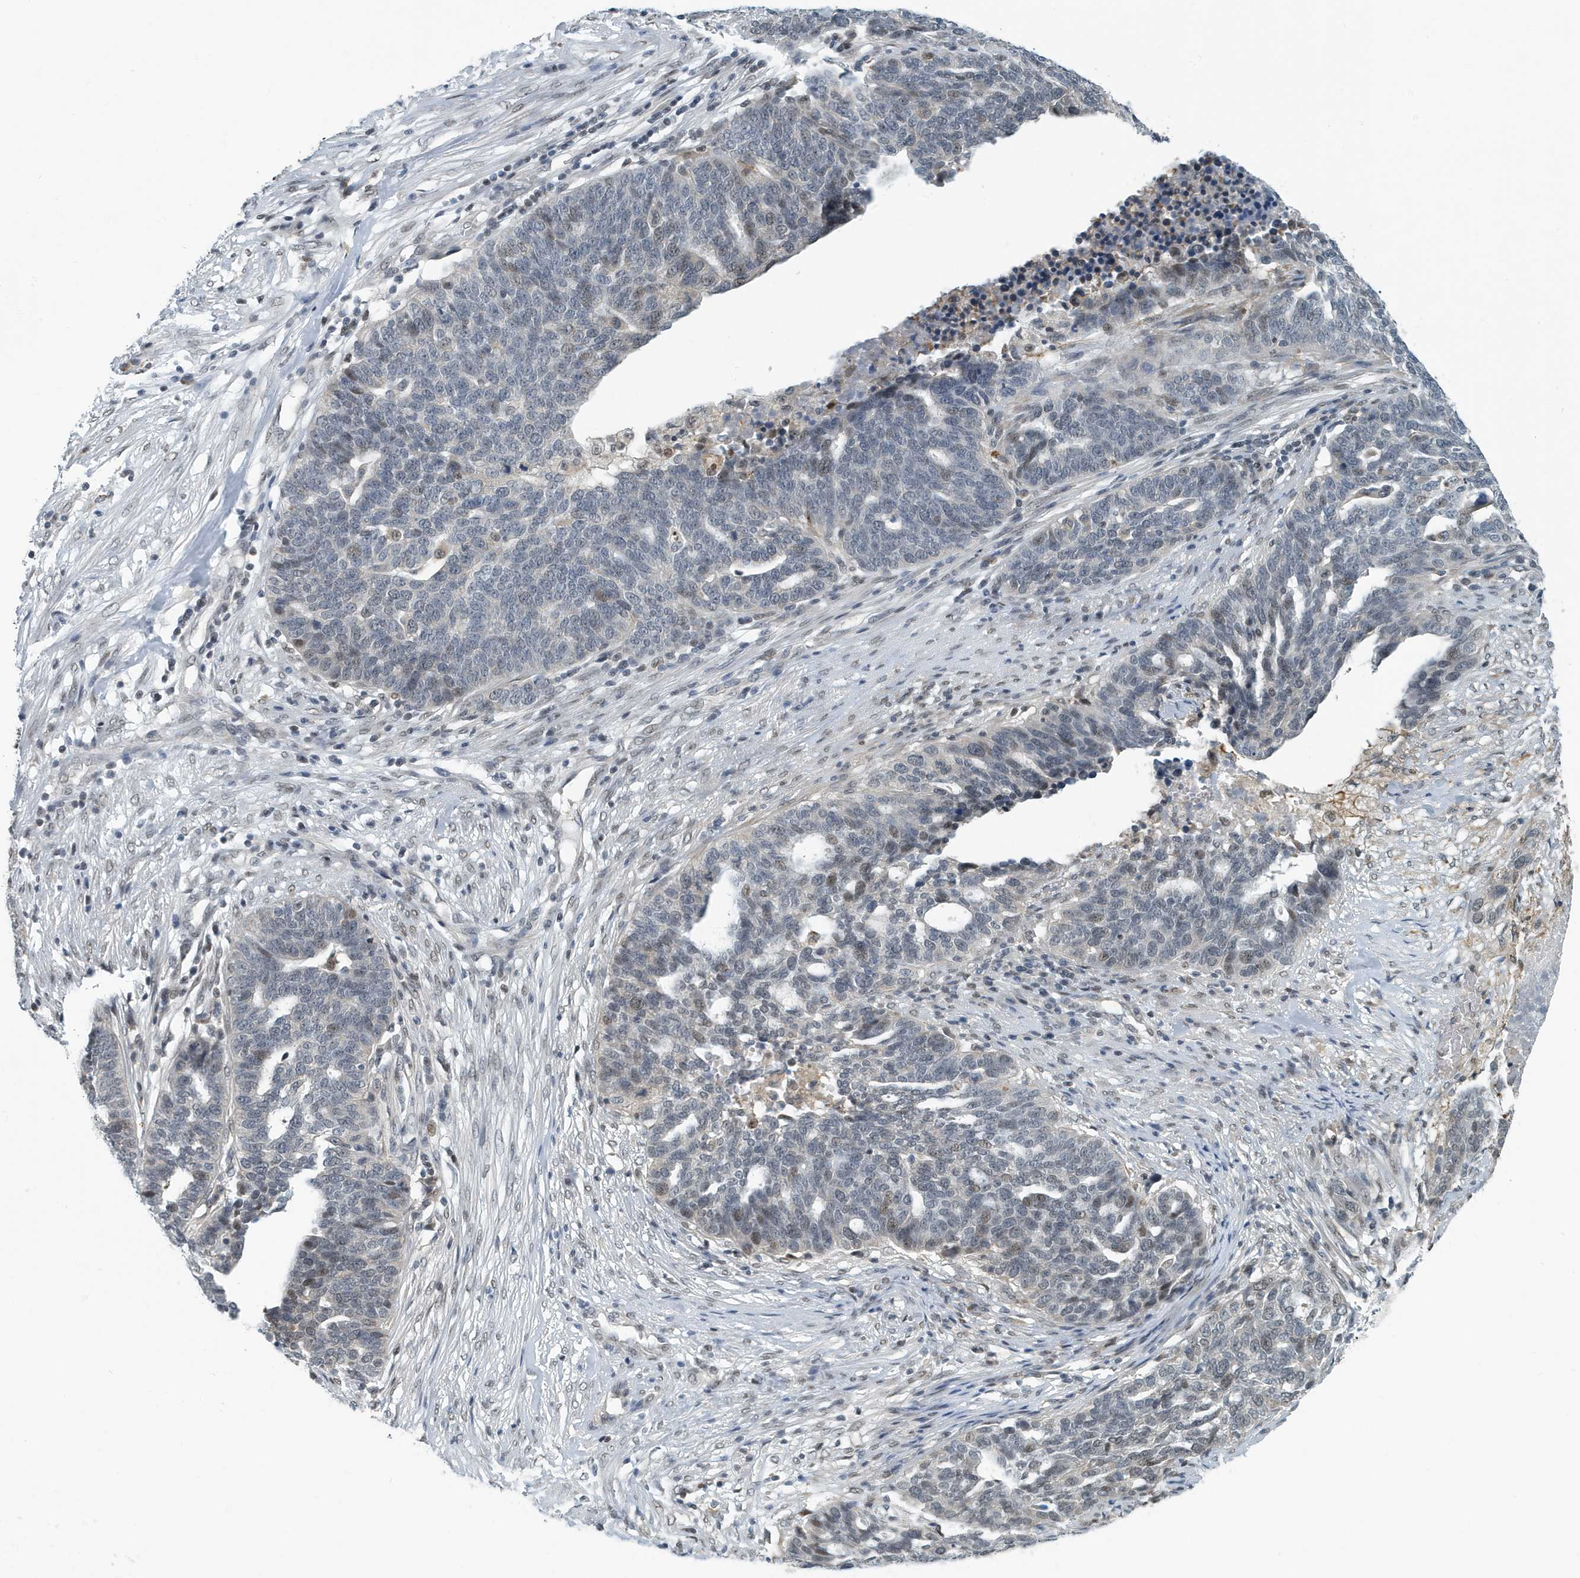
{"staining": {"intensity": "moderate", "quantity": "<25%", "location": "nuclear"}, "tissue": "ovarian cancer", "cell_type": "Tumor cells", "image_type": "cancer", "snomed": [{"axis": "morphology", "description": "Cystadenocarcinoma, serous, NOS"}, {"axis": "topography", "description": "Ovary"}], "caption": "Immunohistochemical staining of ovarian cancer shows low levels of moderate nuclear protein staining in approximately <25% of tumor cells. The staining was performed using DAB (3,3'-diaminobenzidine) to visualize the protein expression in brown, while the nuclei were stained in blue with hematoxylin (Magnification: 20x).", "gene": "KIF15", "patient": {"sex": "female", "age": 59}}